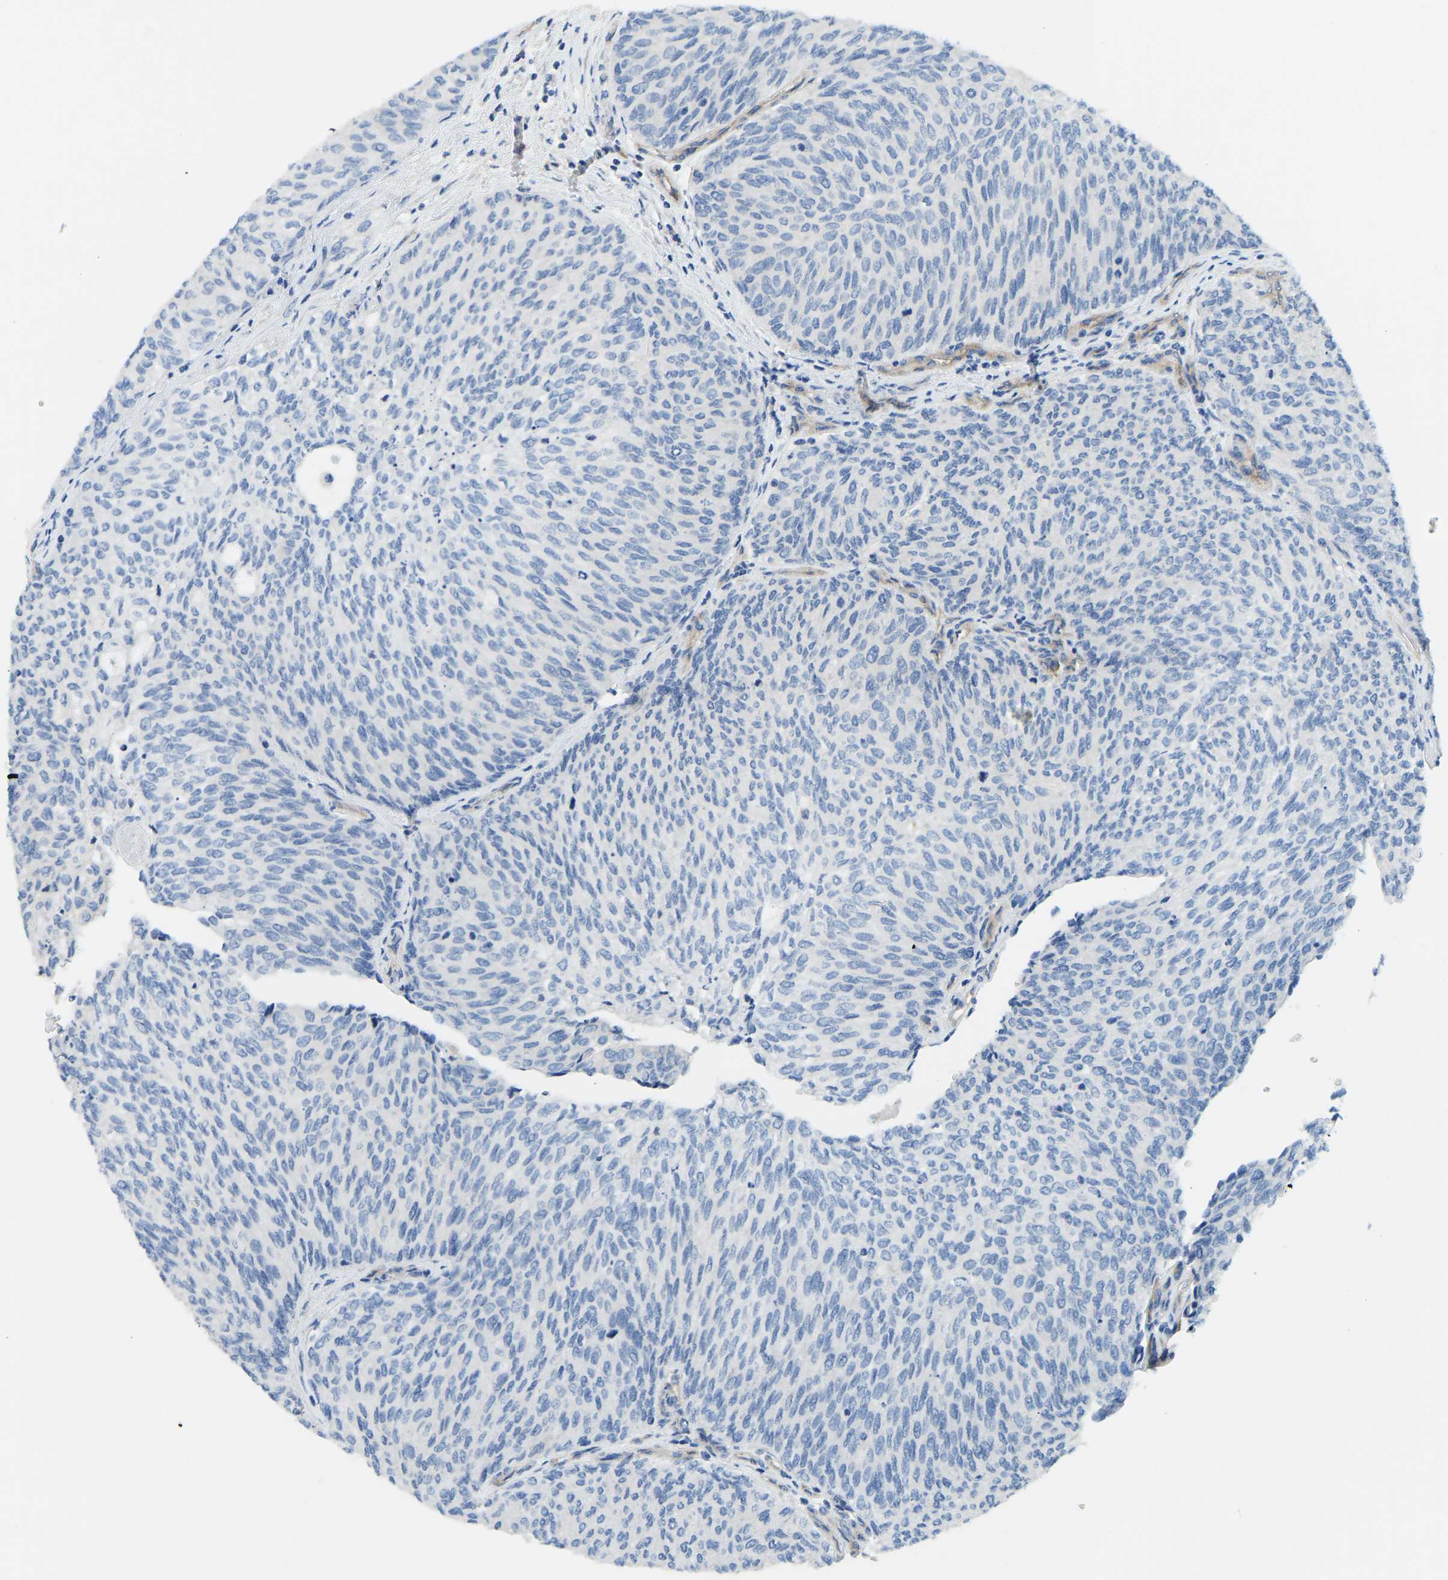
{"staining": {"intensity": "negative", "quantity": "none", "location": "none"}, "tissue": "urothelial cancer", "cell_type": "Tumor cells", "image_type": "cancer", "snomed": [{"axis": "morphology", "description": "Urothelial carcinoma, Low grade"}, {"axis": "topography", "description": "Urinary bladder"}], "caption": "Immunohistochemical staining of urothelial carcinoma (low-grade) shows no significant staining in tumor cells.", "gene": "CHAD", "patient": {"sex": "female", "age": 79}}